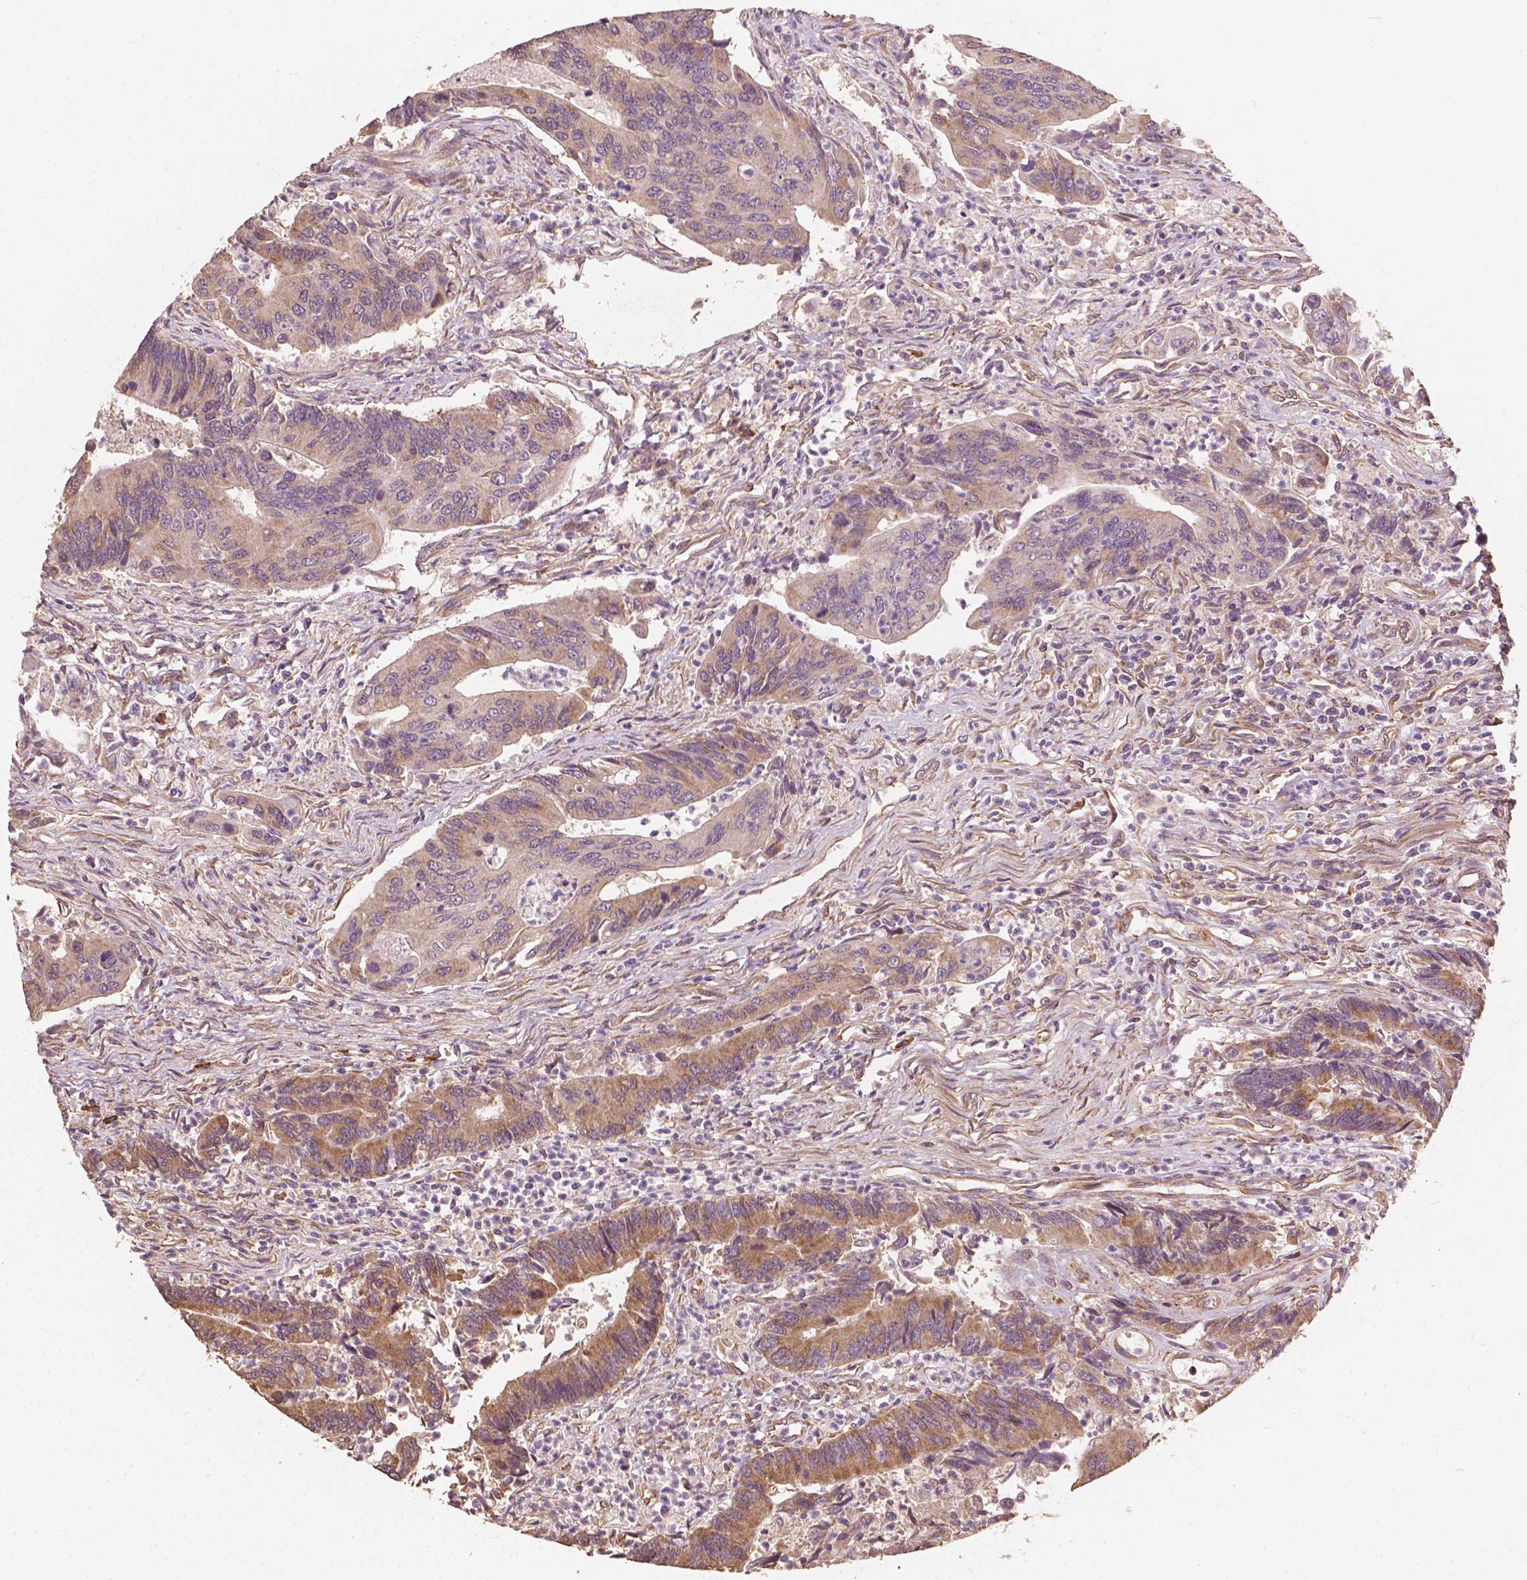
{"staining": {"intensity": "moderate", "quantity": "25%-75%", "location": "cytoplasmic/membranous"}, "tissue": "colorectal cancer", "cell_type": "Tumor cells", "image_type": "cancer", "snomed": [{"axis": "morphology", "description": "Adenocarcinoma, NOS"}, {"axis": "topography", "description": "Colon"}], "caption": "Protein expression analysis of human adenocarcinoma (colorectal) reveals moderate cytoplasmic/membranous staining in about 25%-75% of tumor cells.", "gene": "G3BP1", "patient": {"sex": "female", "age": 67}}